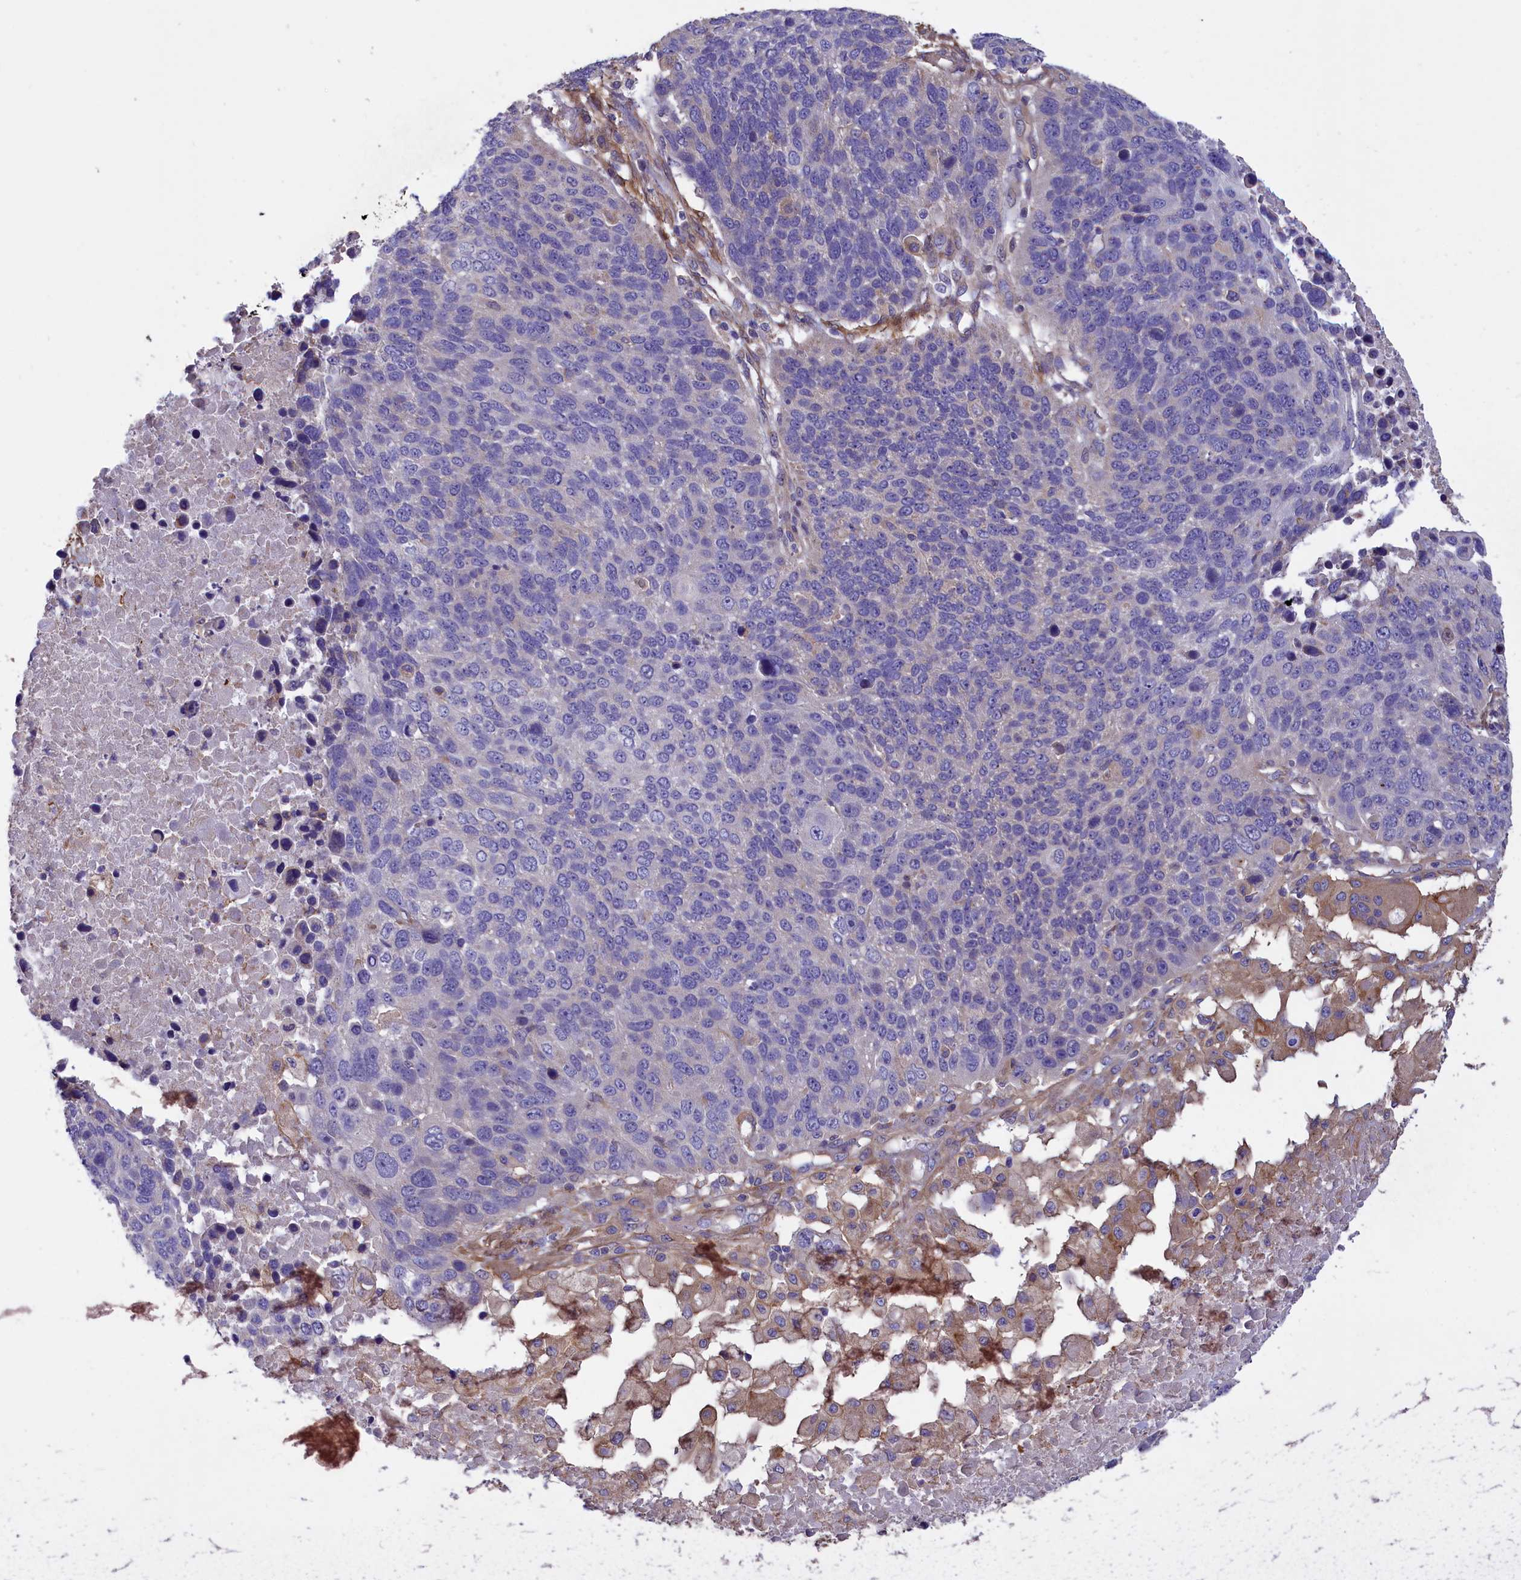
{"staining": {"intensity": "negative", "quantity": "none", "location": "none"}, "tissue": "lung cancer", "cell_type": "Tumor cells", "image_type": "cancer", "snomed": [{"axis": "morphology", "description": "Normal tissue, NOS"}, {"axis": "morphology", "description": "Squamous cell carcinoma, NOS"}, {"axis": "topography", "description": "Lymph node"}, {"axis": "topography", "description": "Lung"}], "caption": "There is no significant staining in tumor cells of squamous cell carcinoma (lung).", "gene": "AMDHD2", "patient": {"sex": "male", "age": 66}}